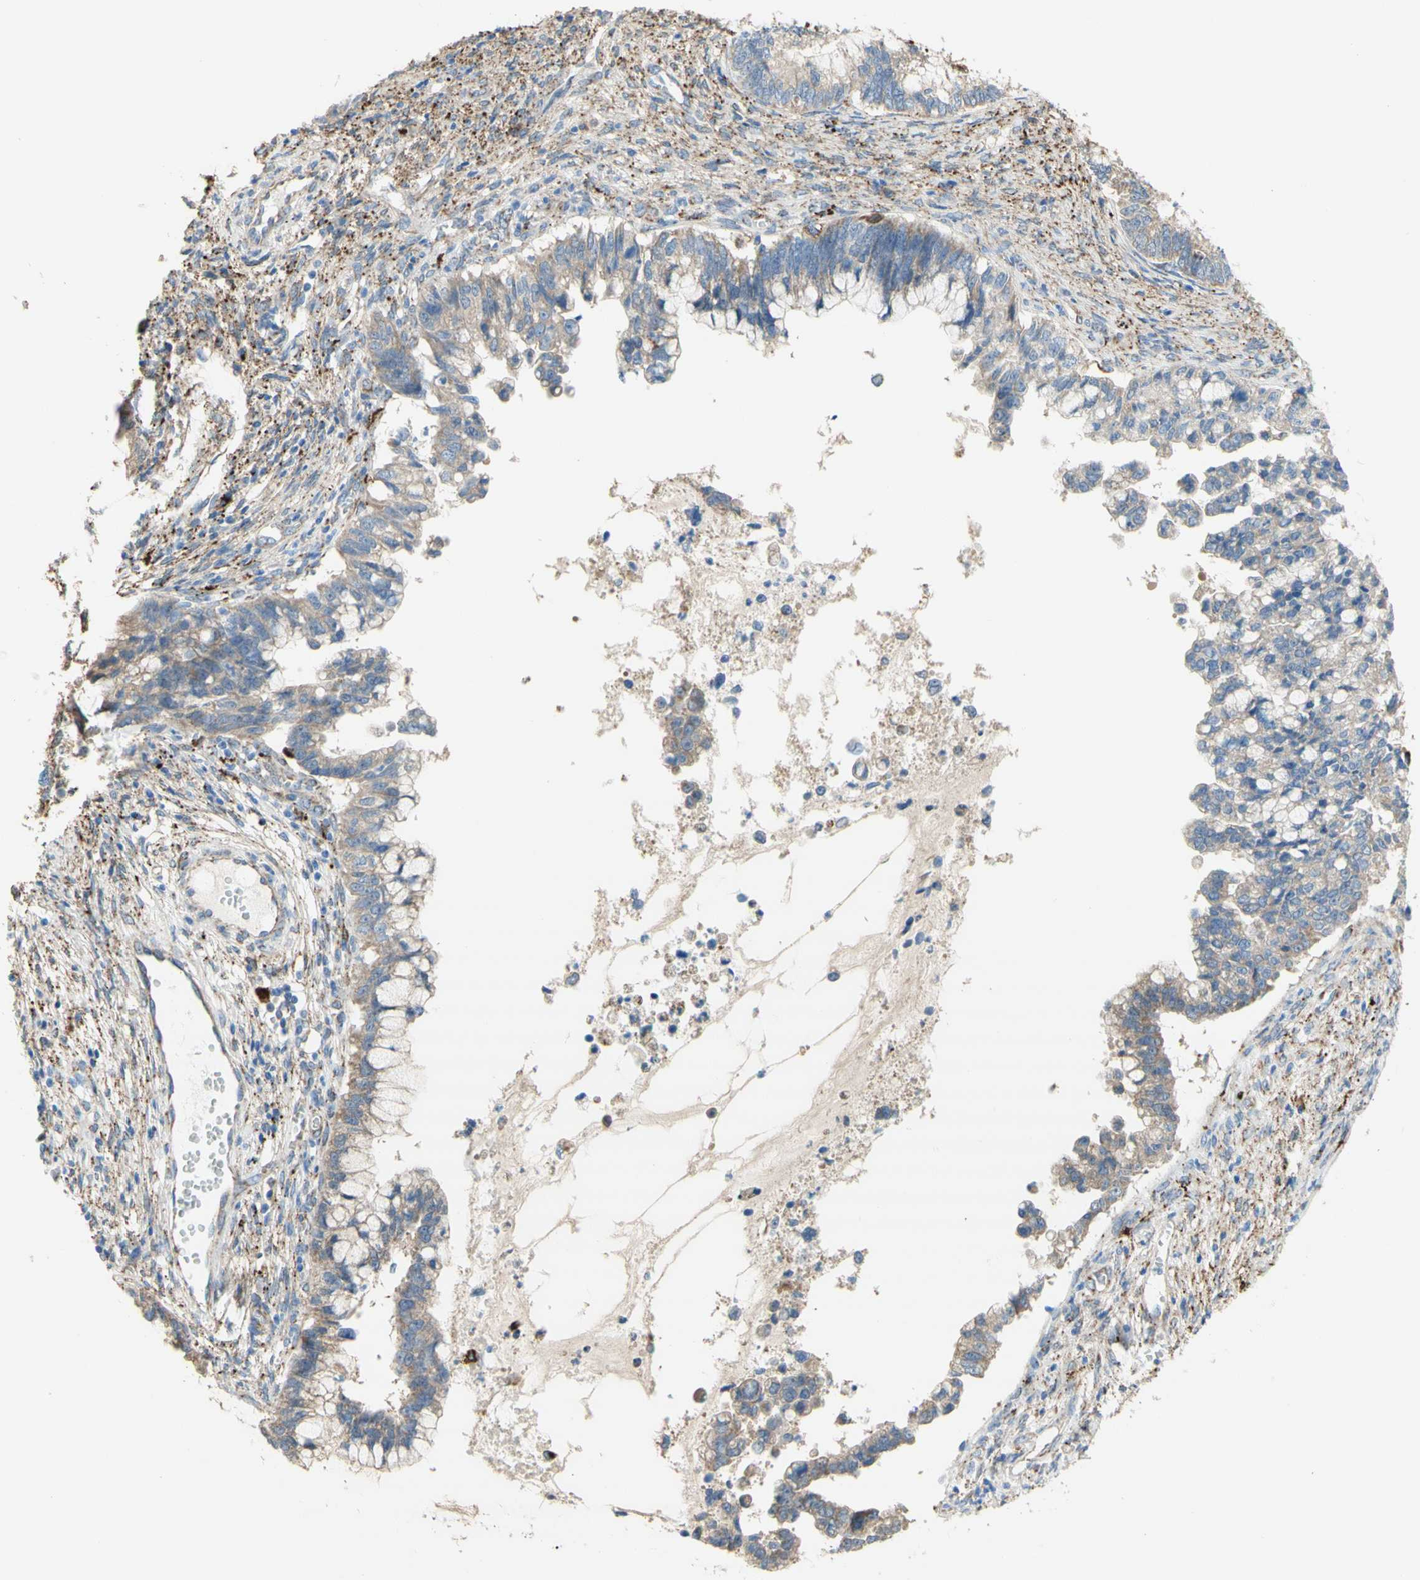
{"staining": {"intensity": "weak", "quantity": ">75%", "location": "cytoplasmic/membranous"}, "tissue": "cervical cancer", "cell_type": "Tumor cells", "image_type": "cancer", "snomed": [{"axis": "morphology", "description": "Adenocarcinoma, NOS"}, {"axis": "topography", "description": "Cervix"}], "caption": "This image shows immunohistochemistry staining of human cervical adenocarcinoma, with low weak cytoplasmic/membranous staining in about >75% of tumor cells.", "gene": "URB2", "patient": {"sex": "female", "age": 44}}